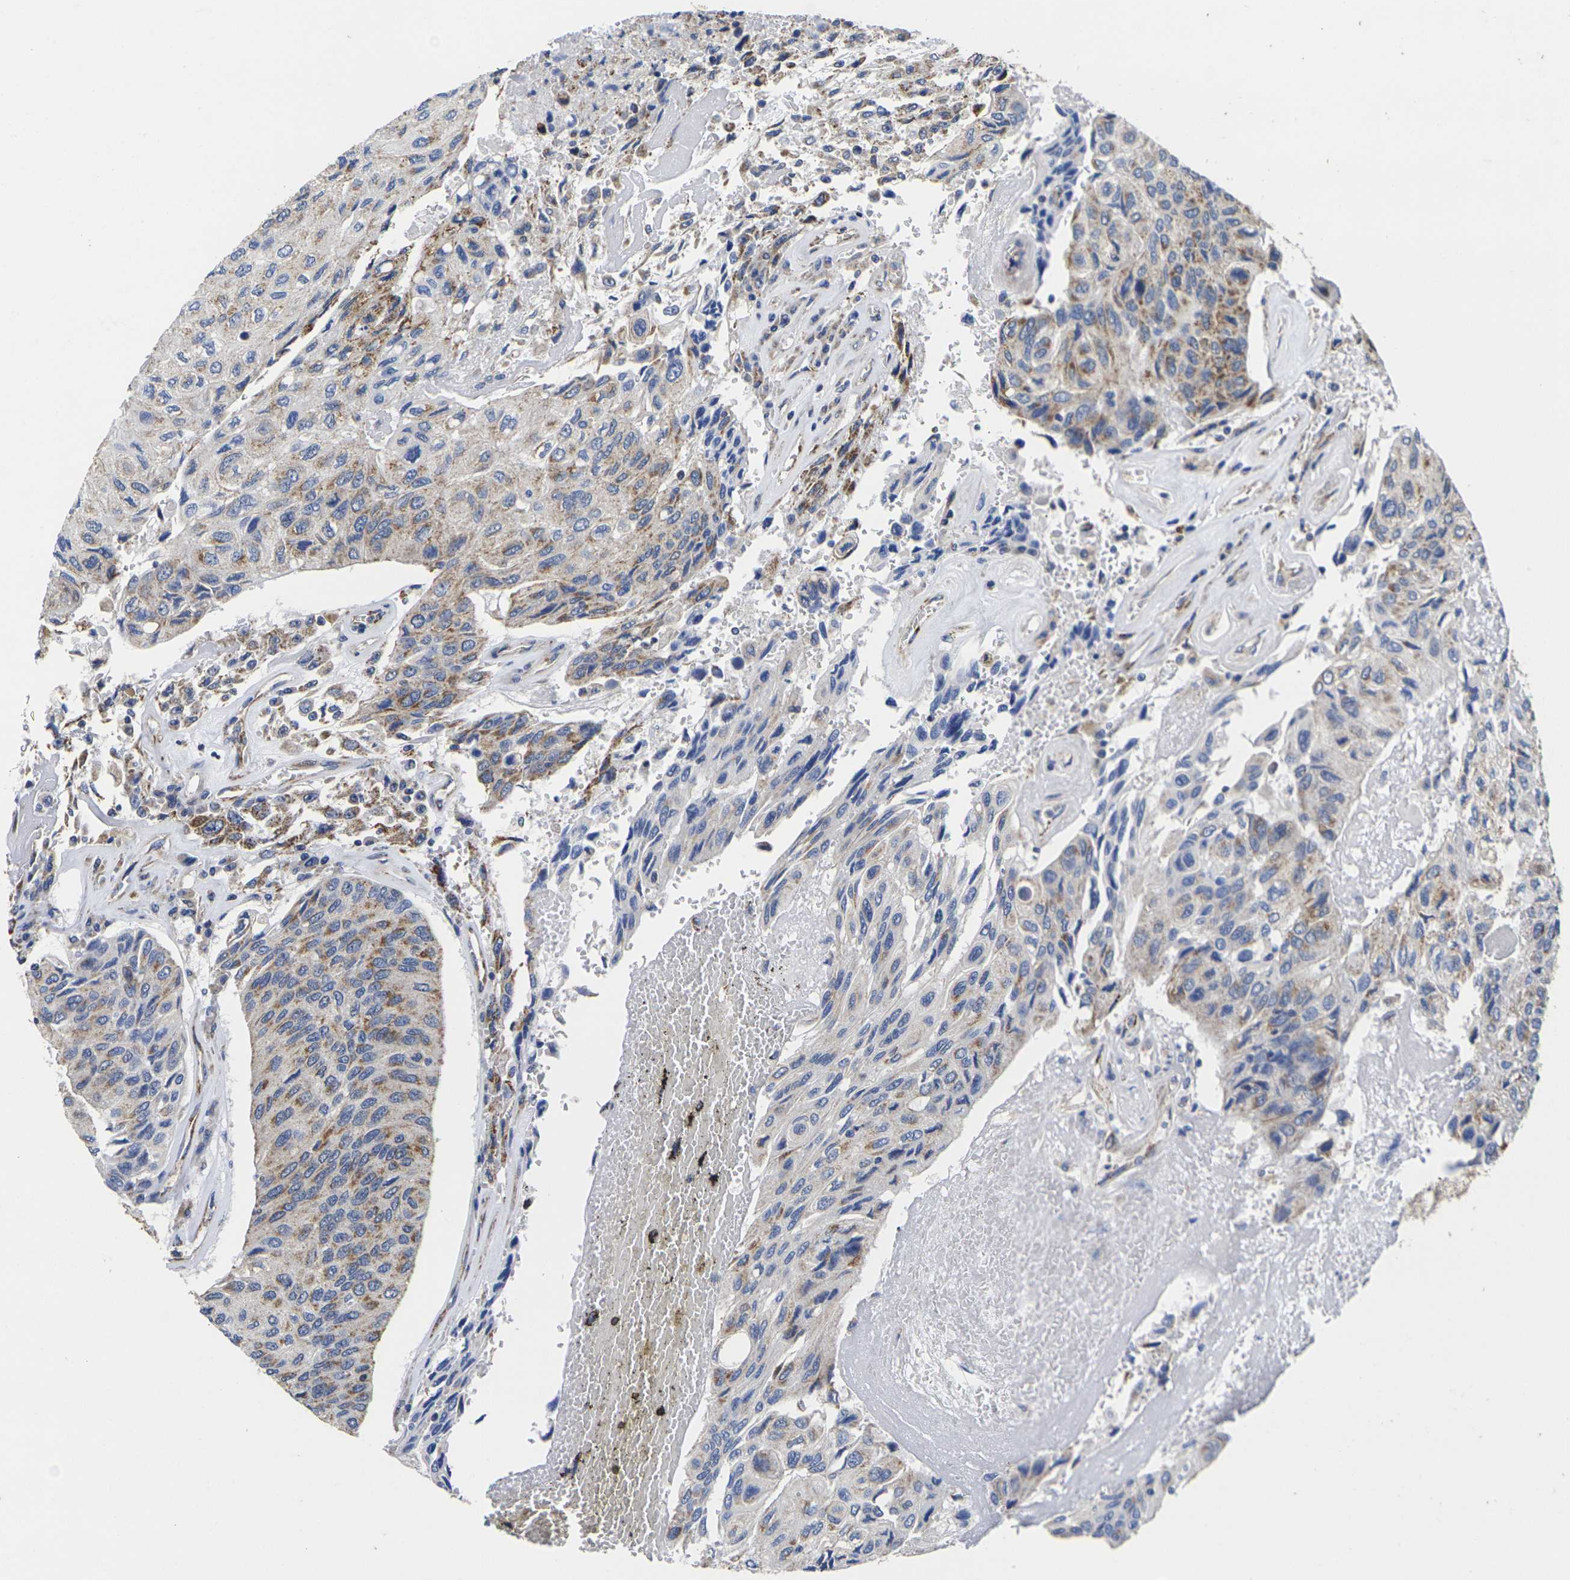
{"staining": {"intensity": "moderate", "quantity": "<25%", "location": "cytoplasmic/membranous"}, "tissue": "urothelial cancer", "cell_type": "Tumor cells", "image_type": "cancer", "snomed": [{"axis": "morphology", "description": "Urothelial carcinoma, High grade"}, {"axis": "topography", "description": "Urinary bladder"}], "caption": "Immunohistochemistry (IHC) (DAB) staining of human urothelial carcinoma (high-grade) reveals moderate cytoplasmic/membranous protein positivity in about <25% of tumor cells.", "gene": "P2RY11", "patient": {"sex": "female", "age": 85}}